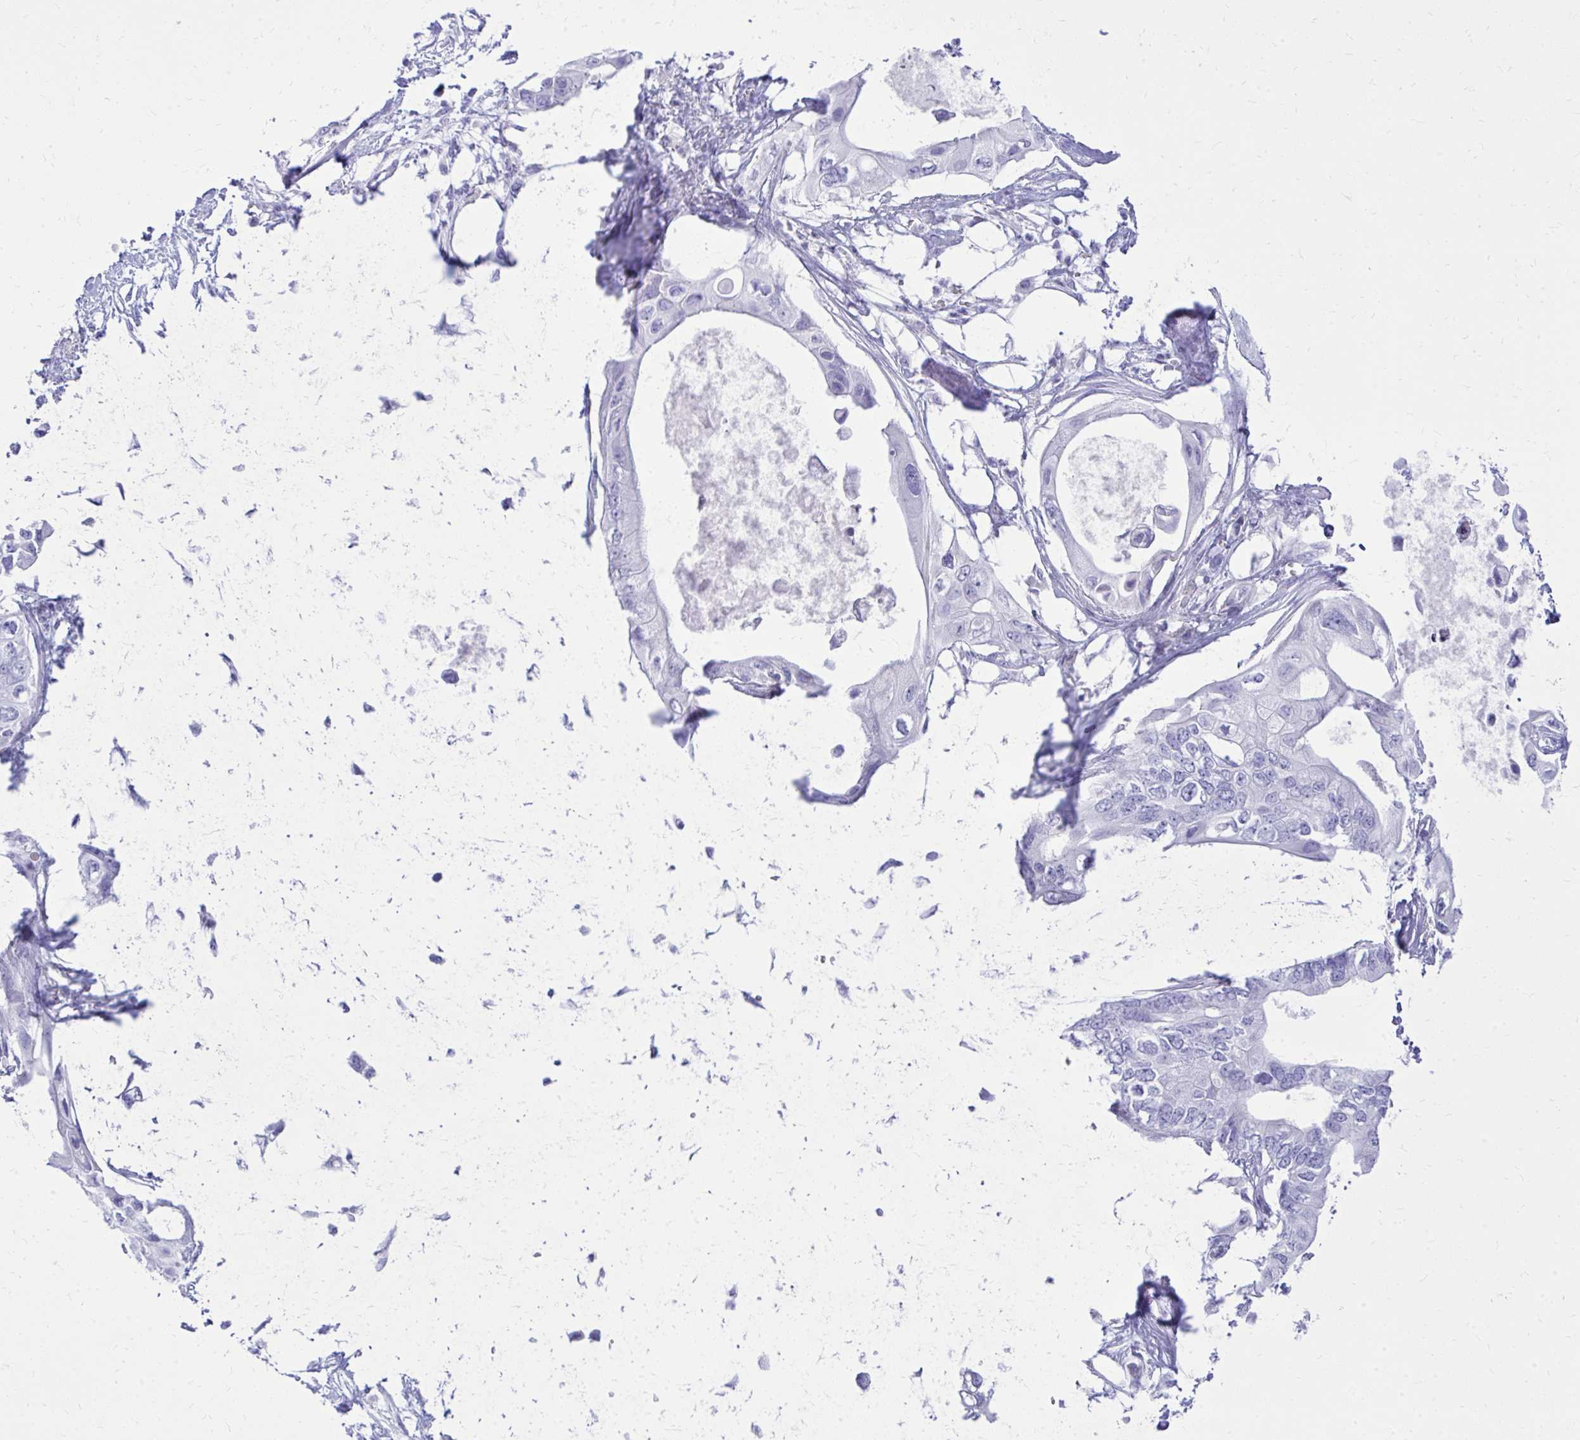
{"staining": {"intensity": "negative", "quantity": "none", "location": "none"}, "tissue": "pancreatic cancer", "cell_type": "Tumor cells", "image_type": "cancer", "snomed": [{"axis": "morphology", "description": "Adenocarcinoma, NOS"}, {"axis": "topography", "description": "Pancreas"}], "caption": "A high-resolution photomicrograph shows immunohistochemistry (IHC) staining of pancreatic cancer (adenocarcinoma), which demonstrates no significant staining in tumor cells.", "gene": "BCL6B", "patient": {"sex": "female", "age": 63}}